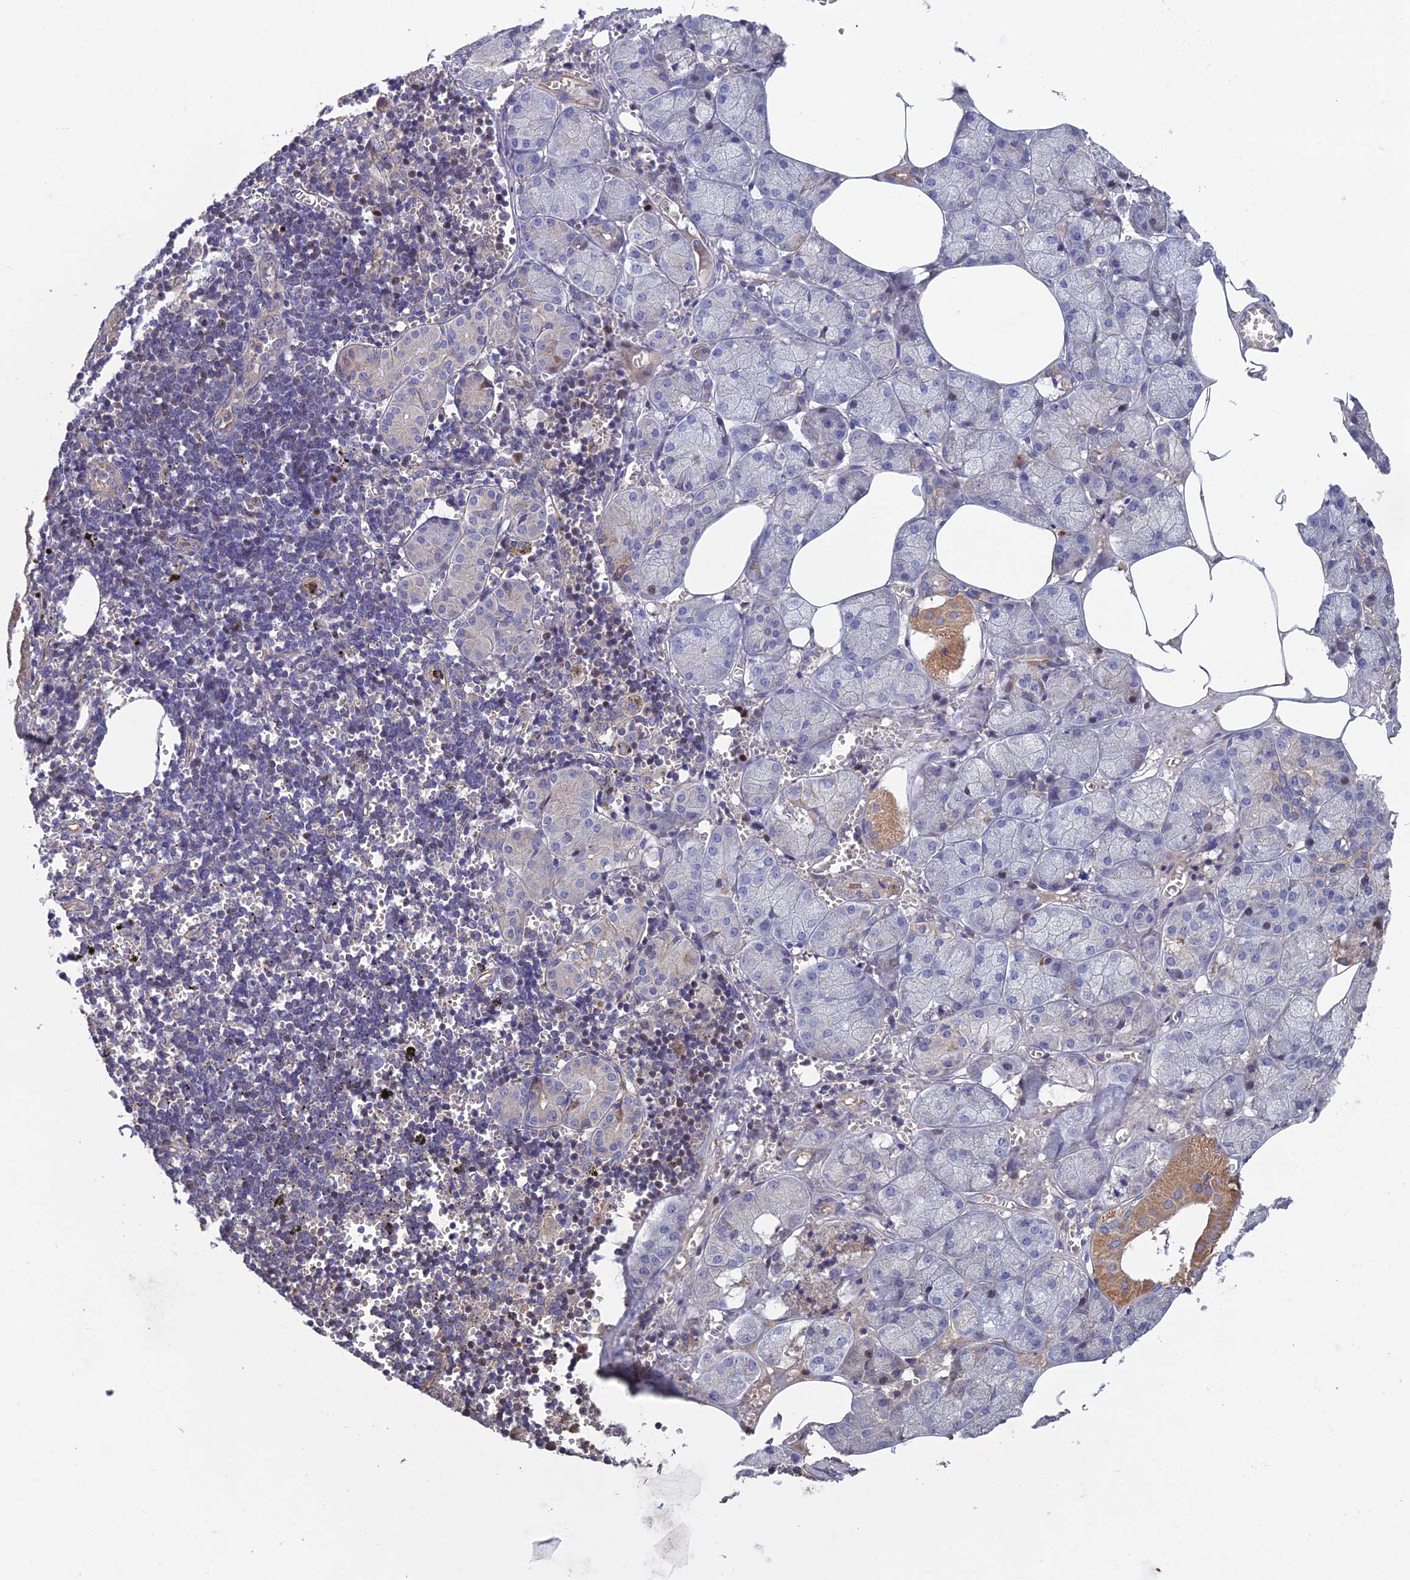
{"staining": {"intensity": "moderate", "quantity": "<25%", "location": "cytoplasmic/membranous"}, "tissue": "salivary gland", "cell_type": "Glandular cells", "image_type": "normal", "snomed": [{"axis": "morphology", "description": "Normal tissue, NOS"}, {"axis": "topography", "description": "Salivary gland"}], "caption": "The immunohistochemical stain labels moderate cytoplasmic/membranous staining in glandular cells of normal salivary gland. The protein is stained brown, and the nuclei are stained in blue (DAB (3,3'-diaminobenzidine) IHC with brightfield microscopy, high magnification).", "gene": "USP37", "patient": {"sex": "male", "age": 62}}